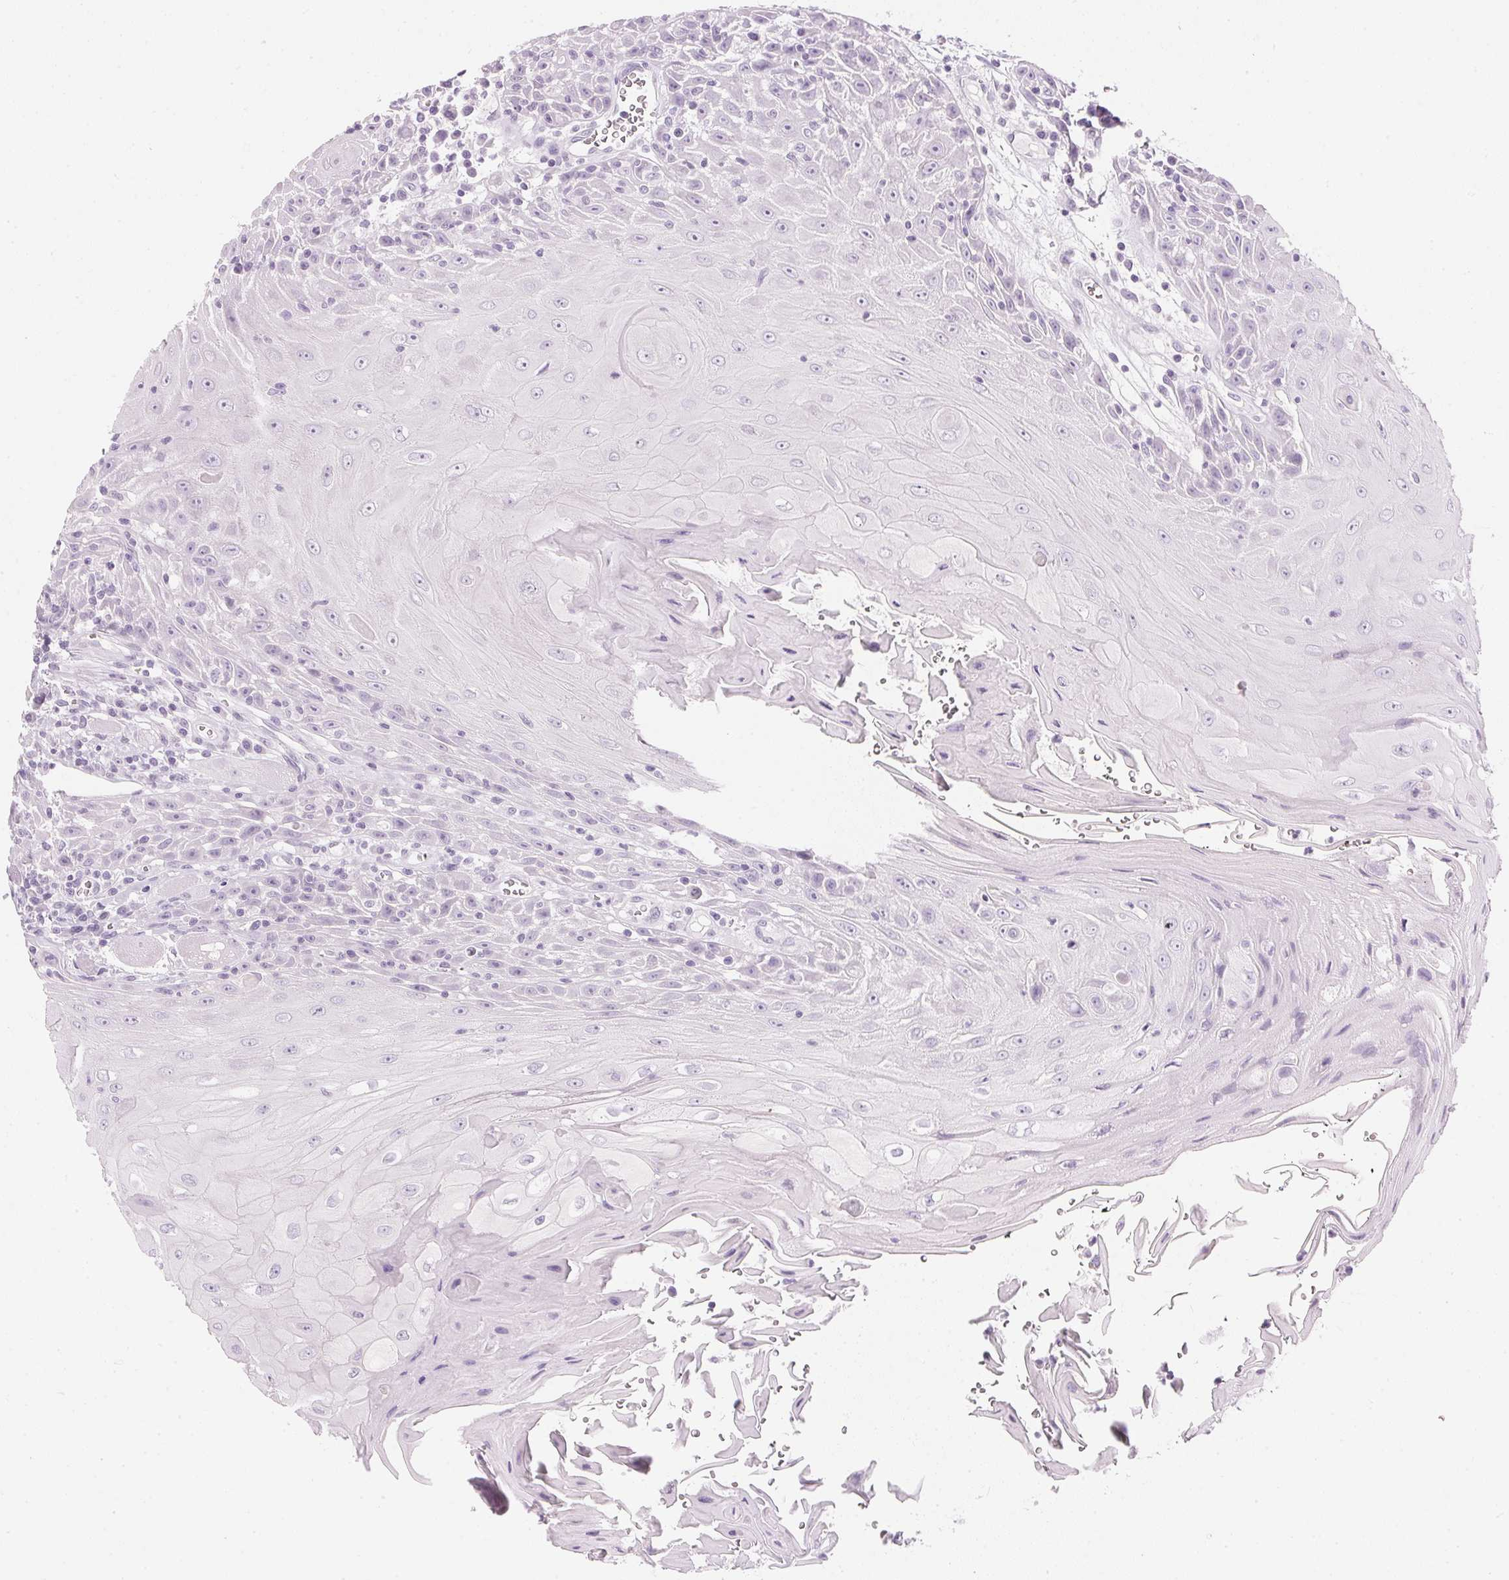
{"staining": {"intensity": "negative", "quantity": "none", "location": "none"}, "tissue": "head and neck cancer", "cell_type": "Tumor cells", "image_type": "cancer", "snomed": [{"axis": "morphology", "description": "Normal tissue, NOS"}, {"axis": "morphology", "description": "Squamous cell carcinoma, NOS"}, {"axis": "topography", "description": "Oral tissue"}, {"axis": "topography", "description": "Head-Neck"}], "caption": "Immunohistochemistry photomicrograph of neoplastic tissue: human head and neck cancer (squamous cell carcinoma) stained with DAB (3,3'-diaminobenzidine) exhibits no significant protein positivity in tumor cells.", "gene": "IGFBP1", "patient": {"sex": "male", "age": 52}}